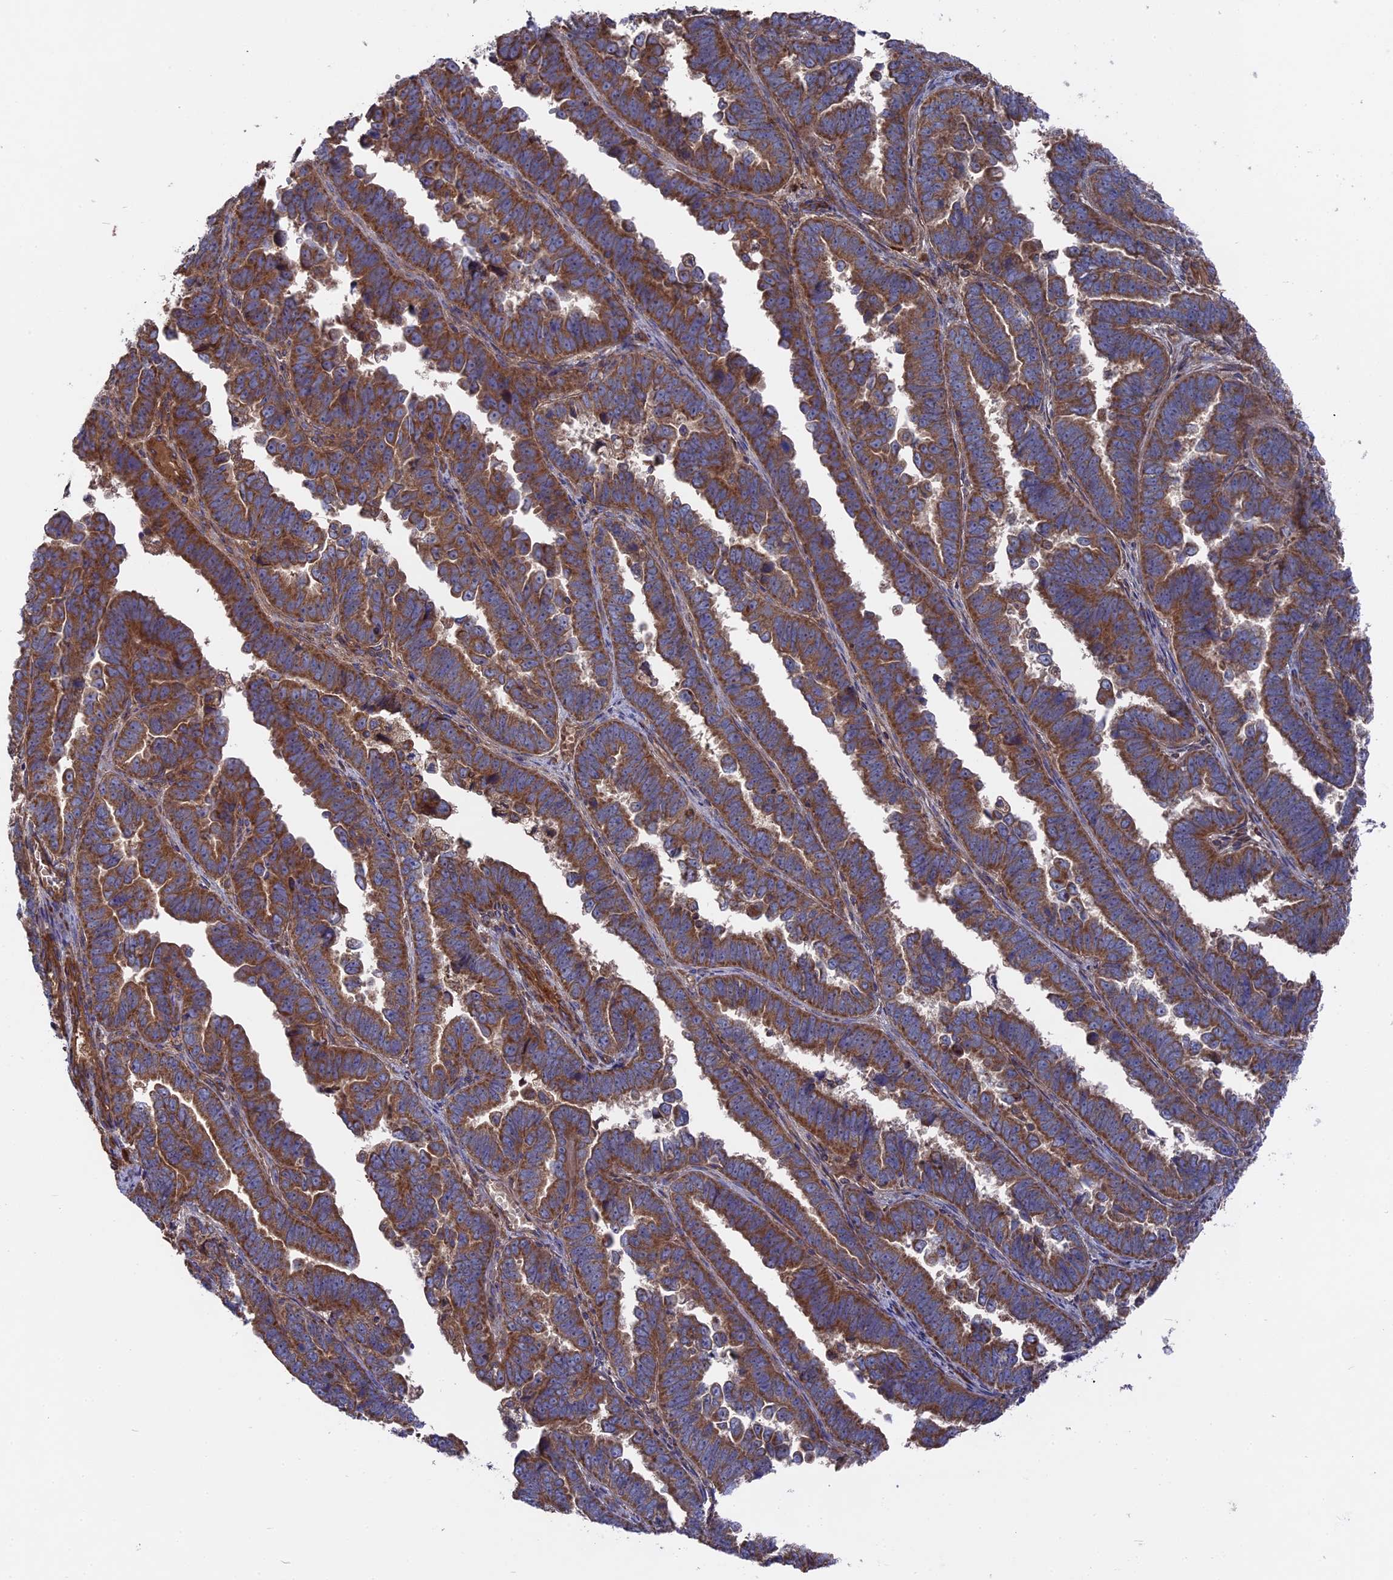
{"staining": {"intensity": "strong", "quantity": ">75%", "location": "cytoplasmic/membranous"}, "tissue": "endometrial cancer", "cell_type": "Tumor cells", "image_type": "cancer", "snomed": [{"axis": "morphology", "description": "Adenocarcinoma, NOS"}, {"axis": "topography", "description": "Endometrium"}], "caption": "Immunohistochemical staining of adenocarcinoma (endometrial) reveals strong cytoplasmic/membranous protein expression in approximately >75% of tumor cells.", "gene": "TELO2", "patient": {"sex": "female", "age": 75}}